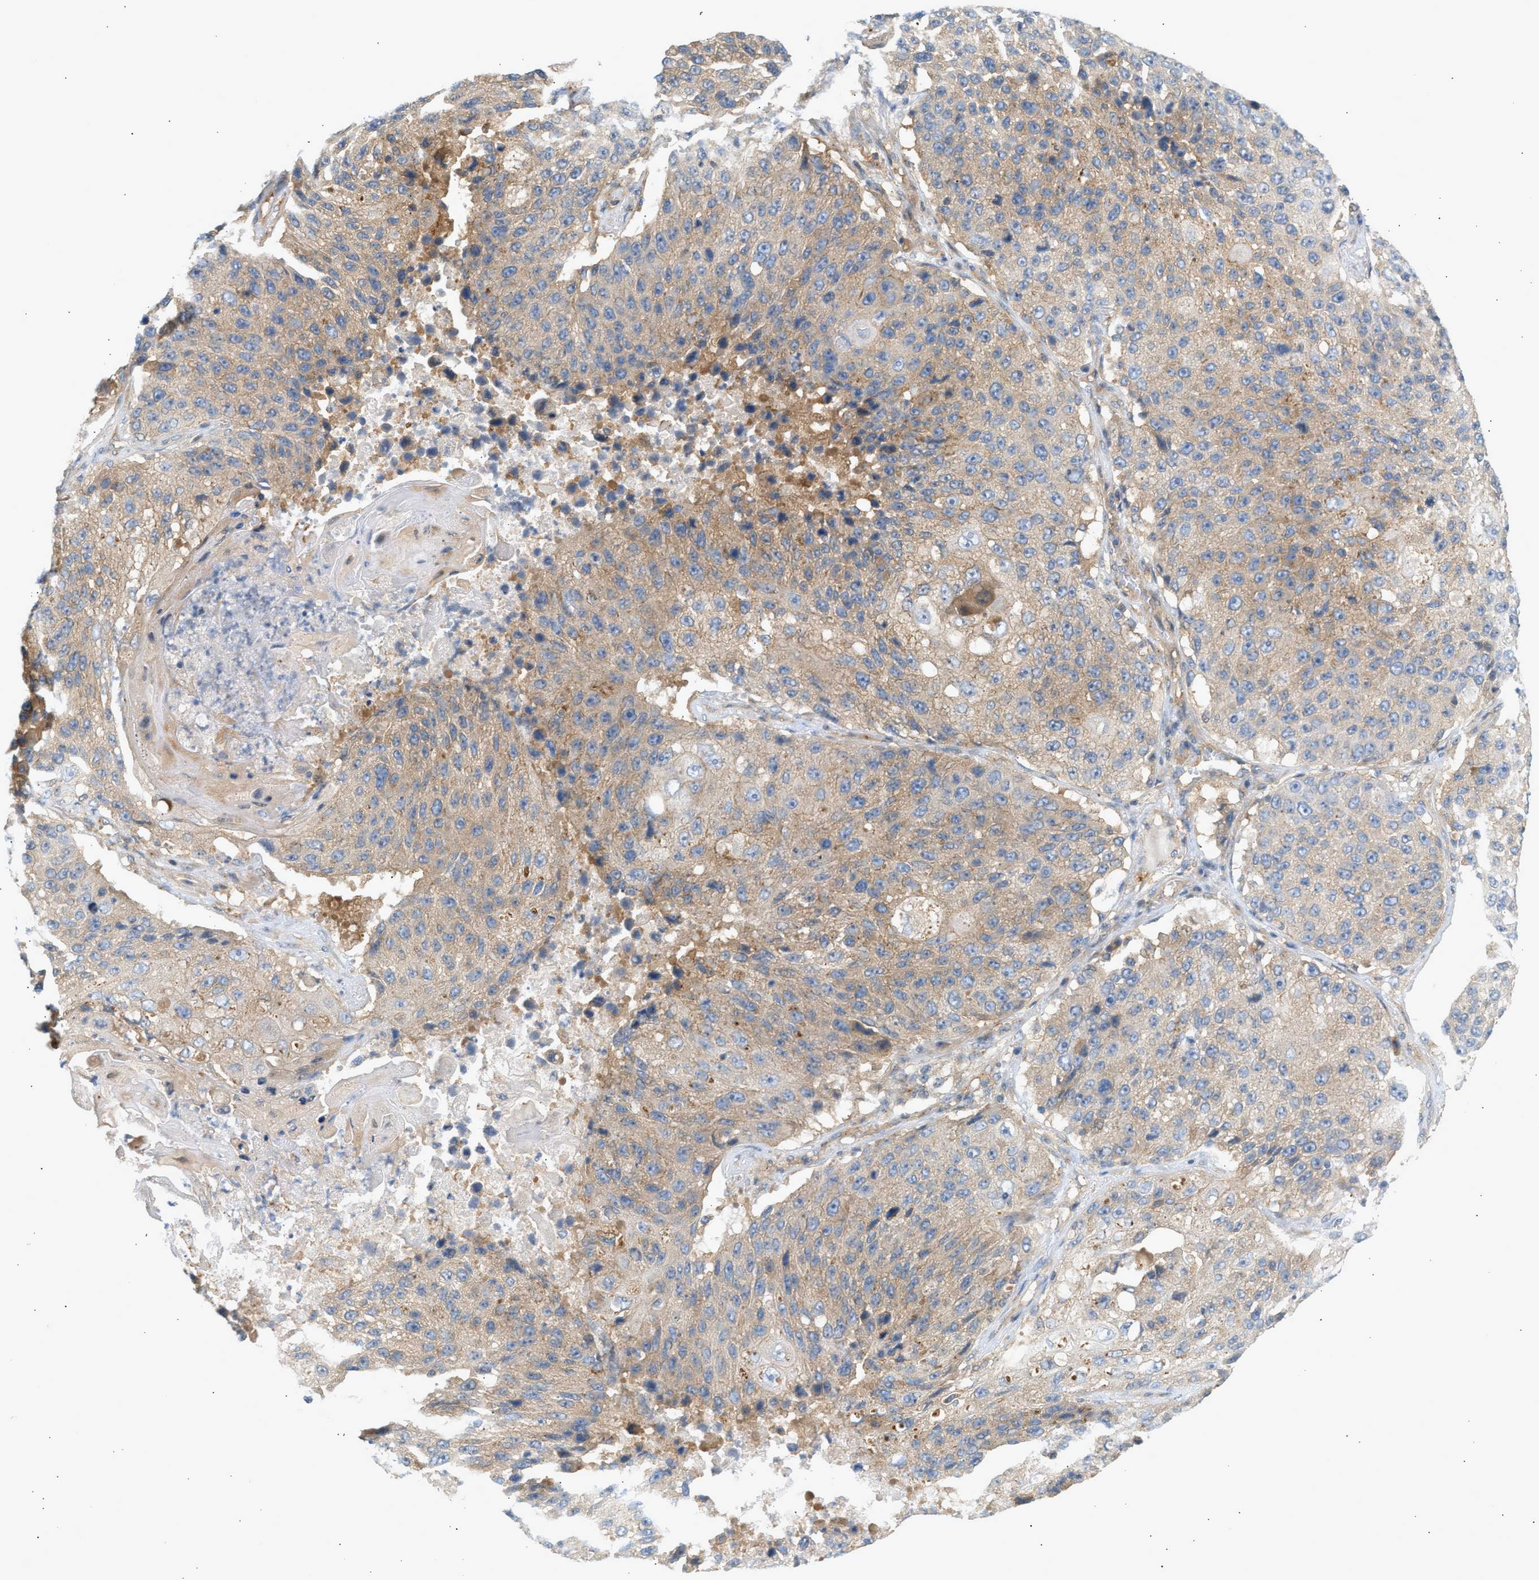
{"staining": {"intensity": "weak", "quantity": ">75%", "location": "cytoplasmic/membranous"}, "tissue": "lung cancer", "cell_type": "Tumor cells", "image_type": "cancer", "snomed": [{"axis": "morphology", "description": "Squamous cell carcinoma, NOS"}, {"axis": "topography", "description": "Lung"}], "caption": "This is an image of IHC staining of lung squamous cell carcinoma, which shows weak expression in the cytoplasmic/membranous of tumor cells.", "gene": "PAFAH1B1", "patient": {"sex": "male", "age": 61}}